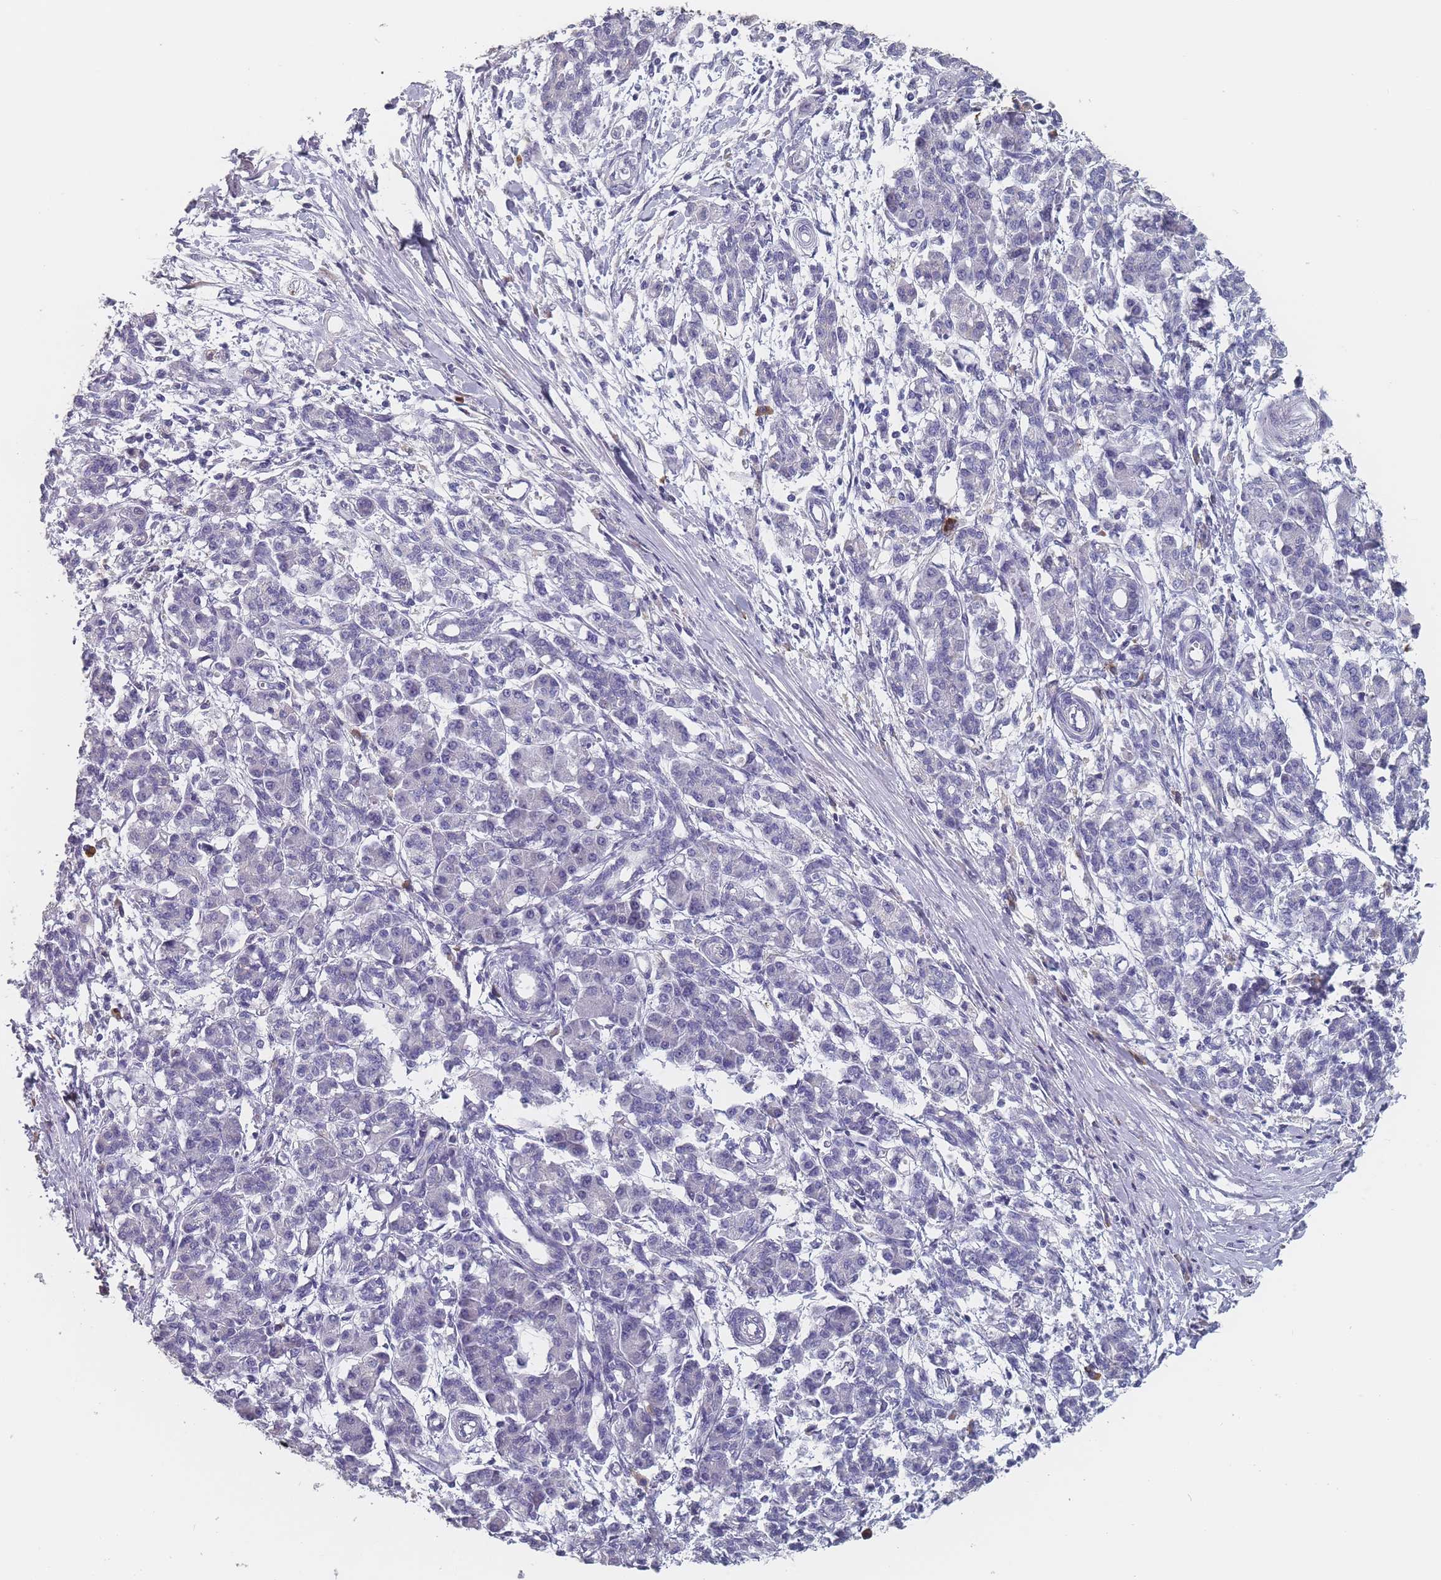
{"staining": {"intensity": "negative", "quantity": "none", "location": "none"}, "tissue": "pancreatic cancer", "cell_type": "Tumor cells", "image_type": "cancer", "snomed": [{"axis": "morphology", "description": "Adenocarcinoma, NOS"}, {"axis": "topography", "description": "Pancreas"}], "caption": "Immunohistochemical staining of adenocarcinoma (pancreatic) demonstrates no significant positivity in tumor cells.", "gene": "SLC35E4", "patient": {"sex": "female", "age": 55}}